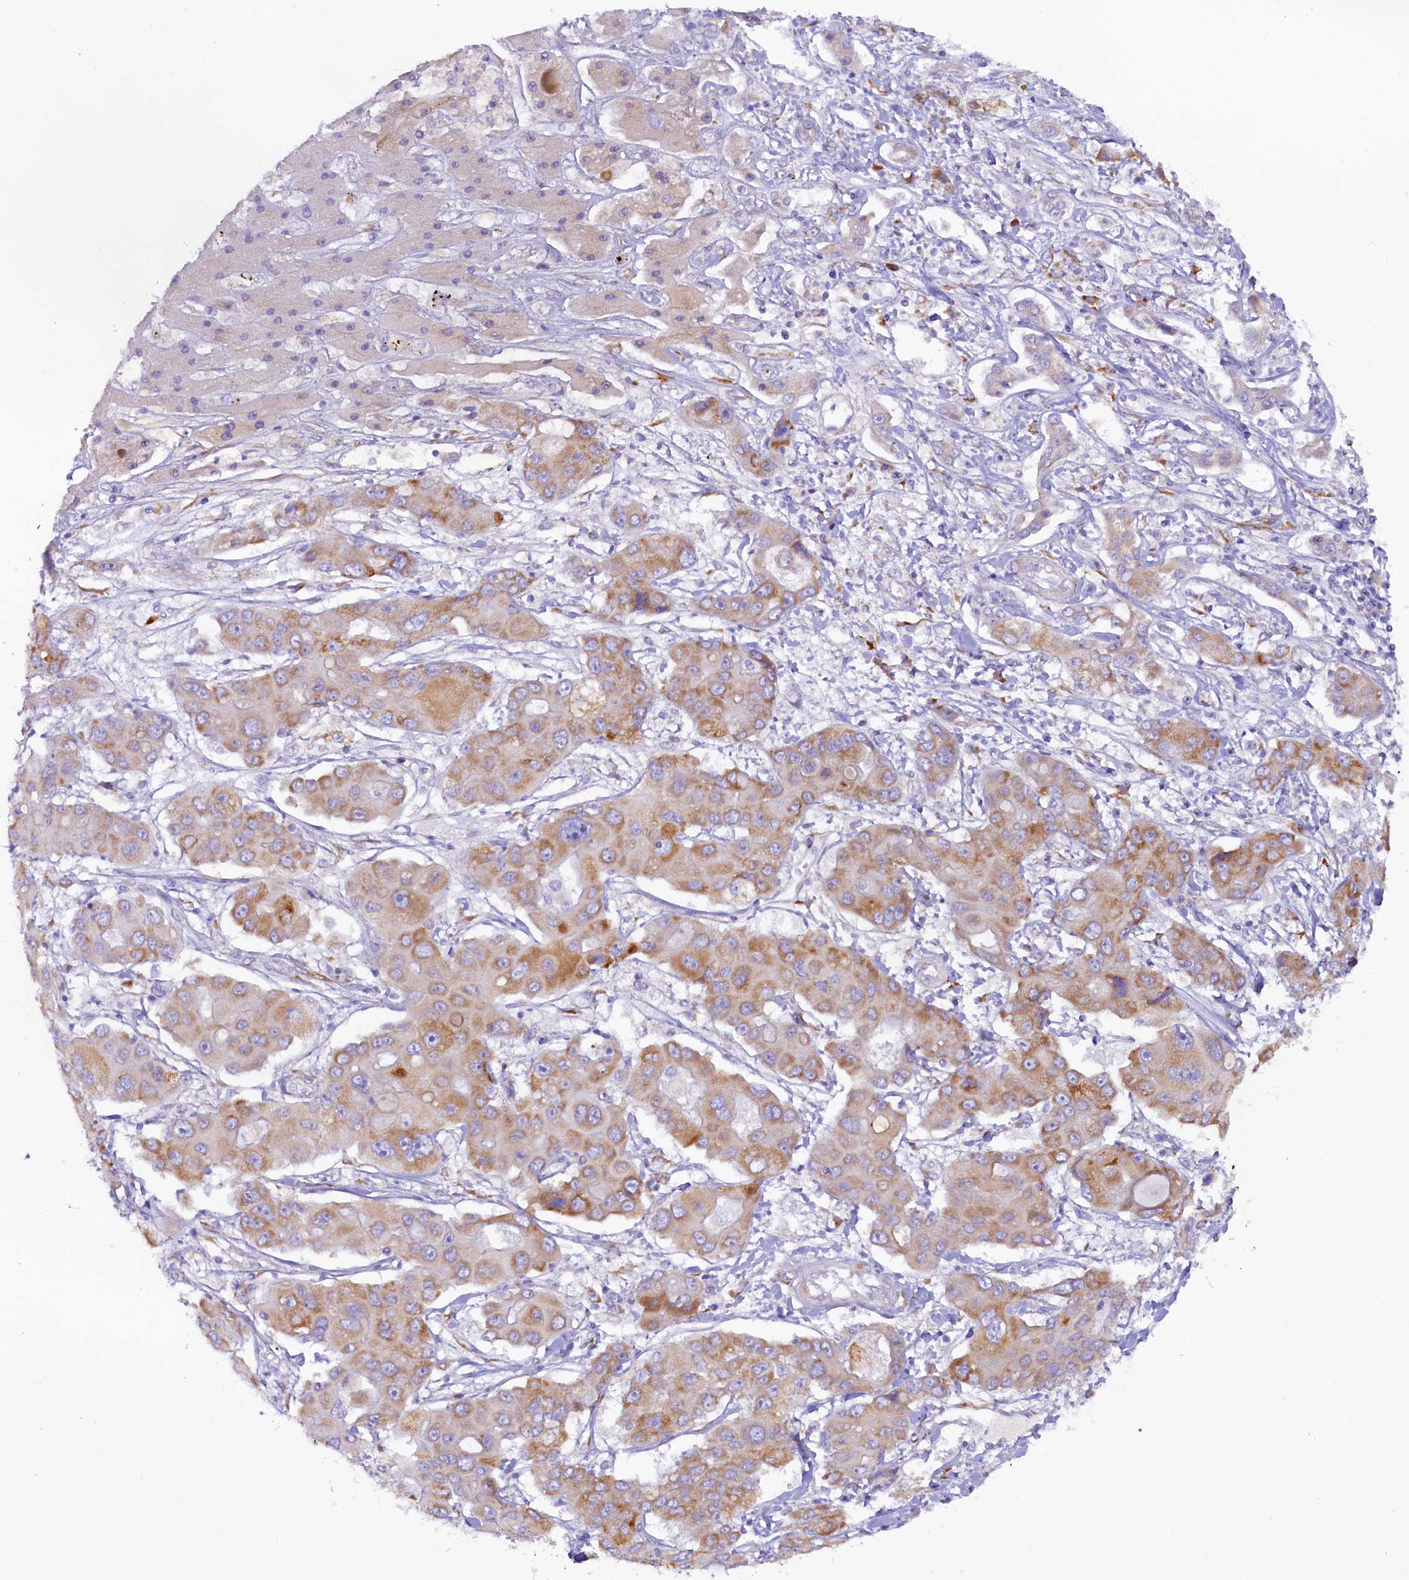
{"staining": {"intensity": "moderate", "quantity": ">75%", "location": "cytoplasmic/membranous"}, "tissue": "liver cancer", "cell_type": "Tumor cells", "image_type": "cancer", "snomed": [{"axis": "morphology", "description": "Cholangiocarcinoma"}, {"axis": "topography", "description": "Liver"}], "caption": "An immunohistochemistry micrograph of tumor tissue is shown. Protein staining in brown shows moderate cytoplasmic/membranous positivity in cholangiocarcinoma (liver) within tumor cells.", "gene": "SSC5D", "patient": {"sex": "male", "age": 67}}